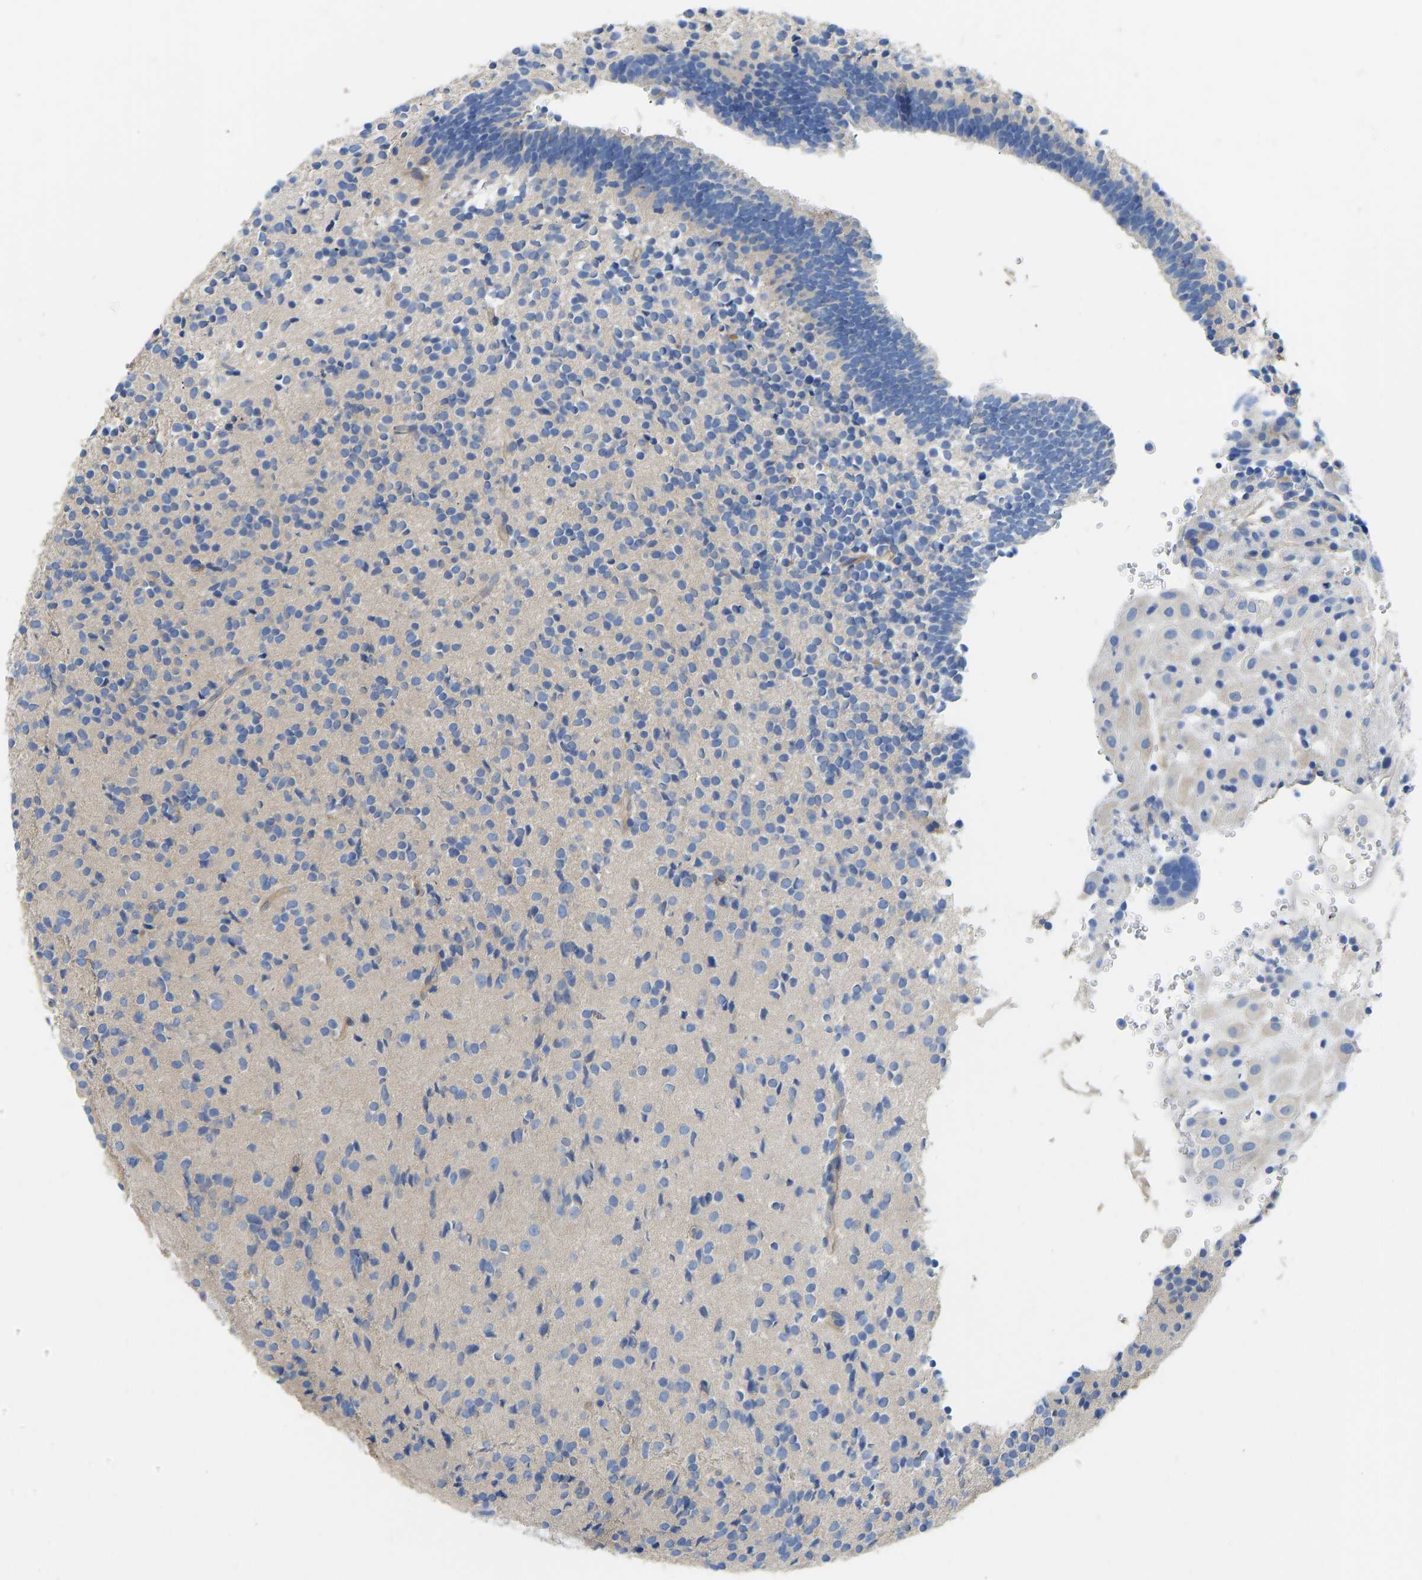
{"staining": {"intensity": "negative", "quantity": "none", "location": "none"}, "tissue": "placenta", "cell_type": "Decidual cells", "image_type": "normal", "snomed": [{"axis": "morphology", "description": "Normal tissue, NOS"}, {"axis": "topography", "description": "Placenta"}], "caption": "Immunohistochemistry (IHC) of normal human placenta displays no expression in decidual cells.", "gene": "CHAD", "patient": {"sex": "female", "age": 18}}